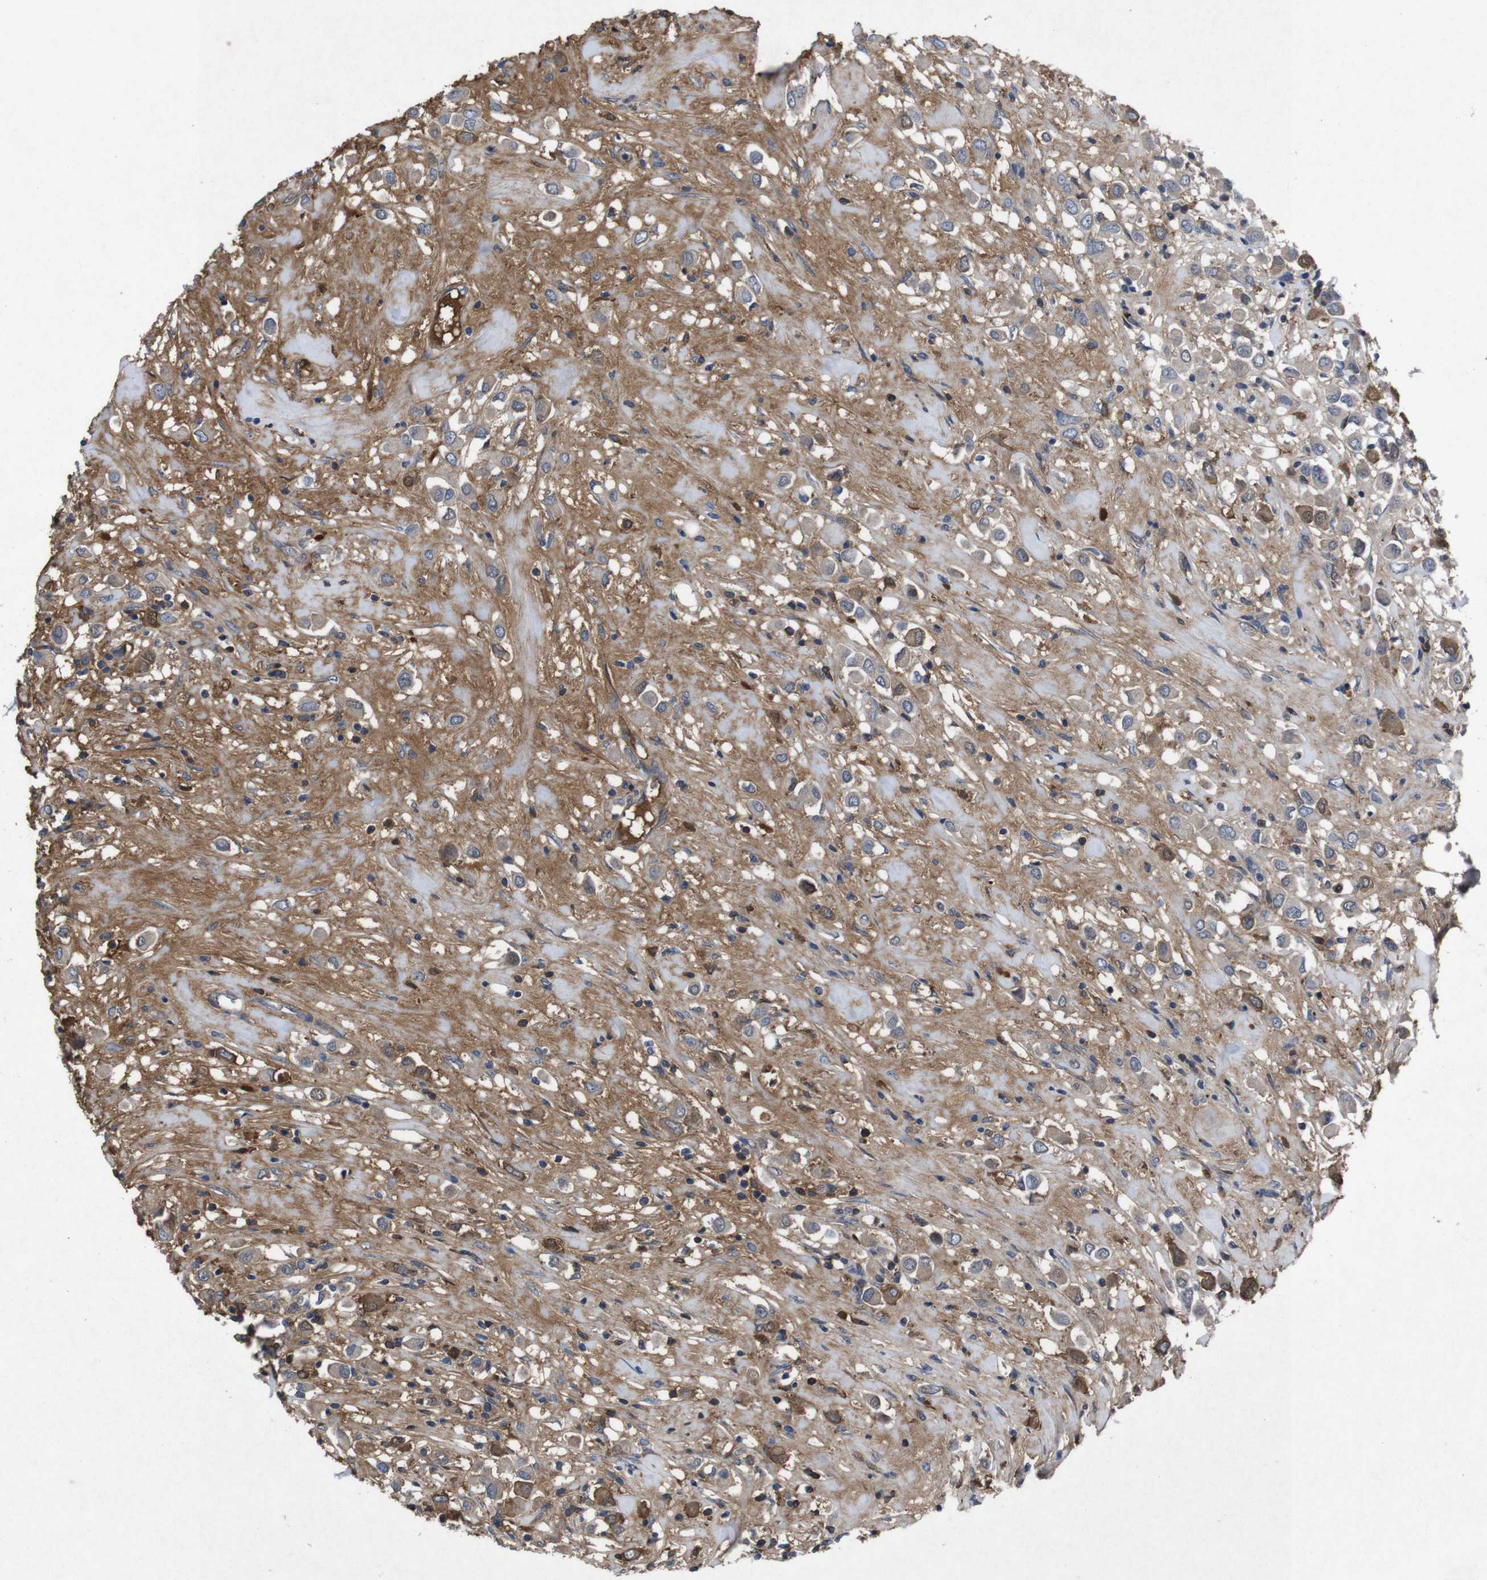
{"staining": {"intensity": "moderate", "quantity": "<25%", "location": "cytoplasmic/membranous"}, "tissue": "breast cancer", "cell_type": "Tumor cells", "image_type": "cancer", "snomed": [{"axis": "morphology", "description": "Duct carcinoma"}, {"axis": "topography", "description": "Breast"}], "caption": "Human breast cancer (infiltrating ductal carcinoma) stained with a protein marker displays moderate staining in tumor cells.", "gene": "SPTB", "patient": {"sex": "female", "age": 61}}